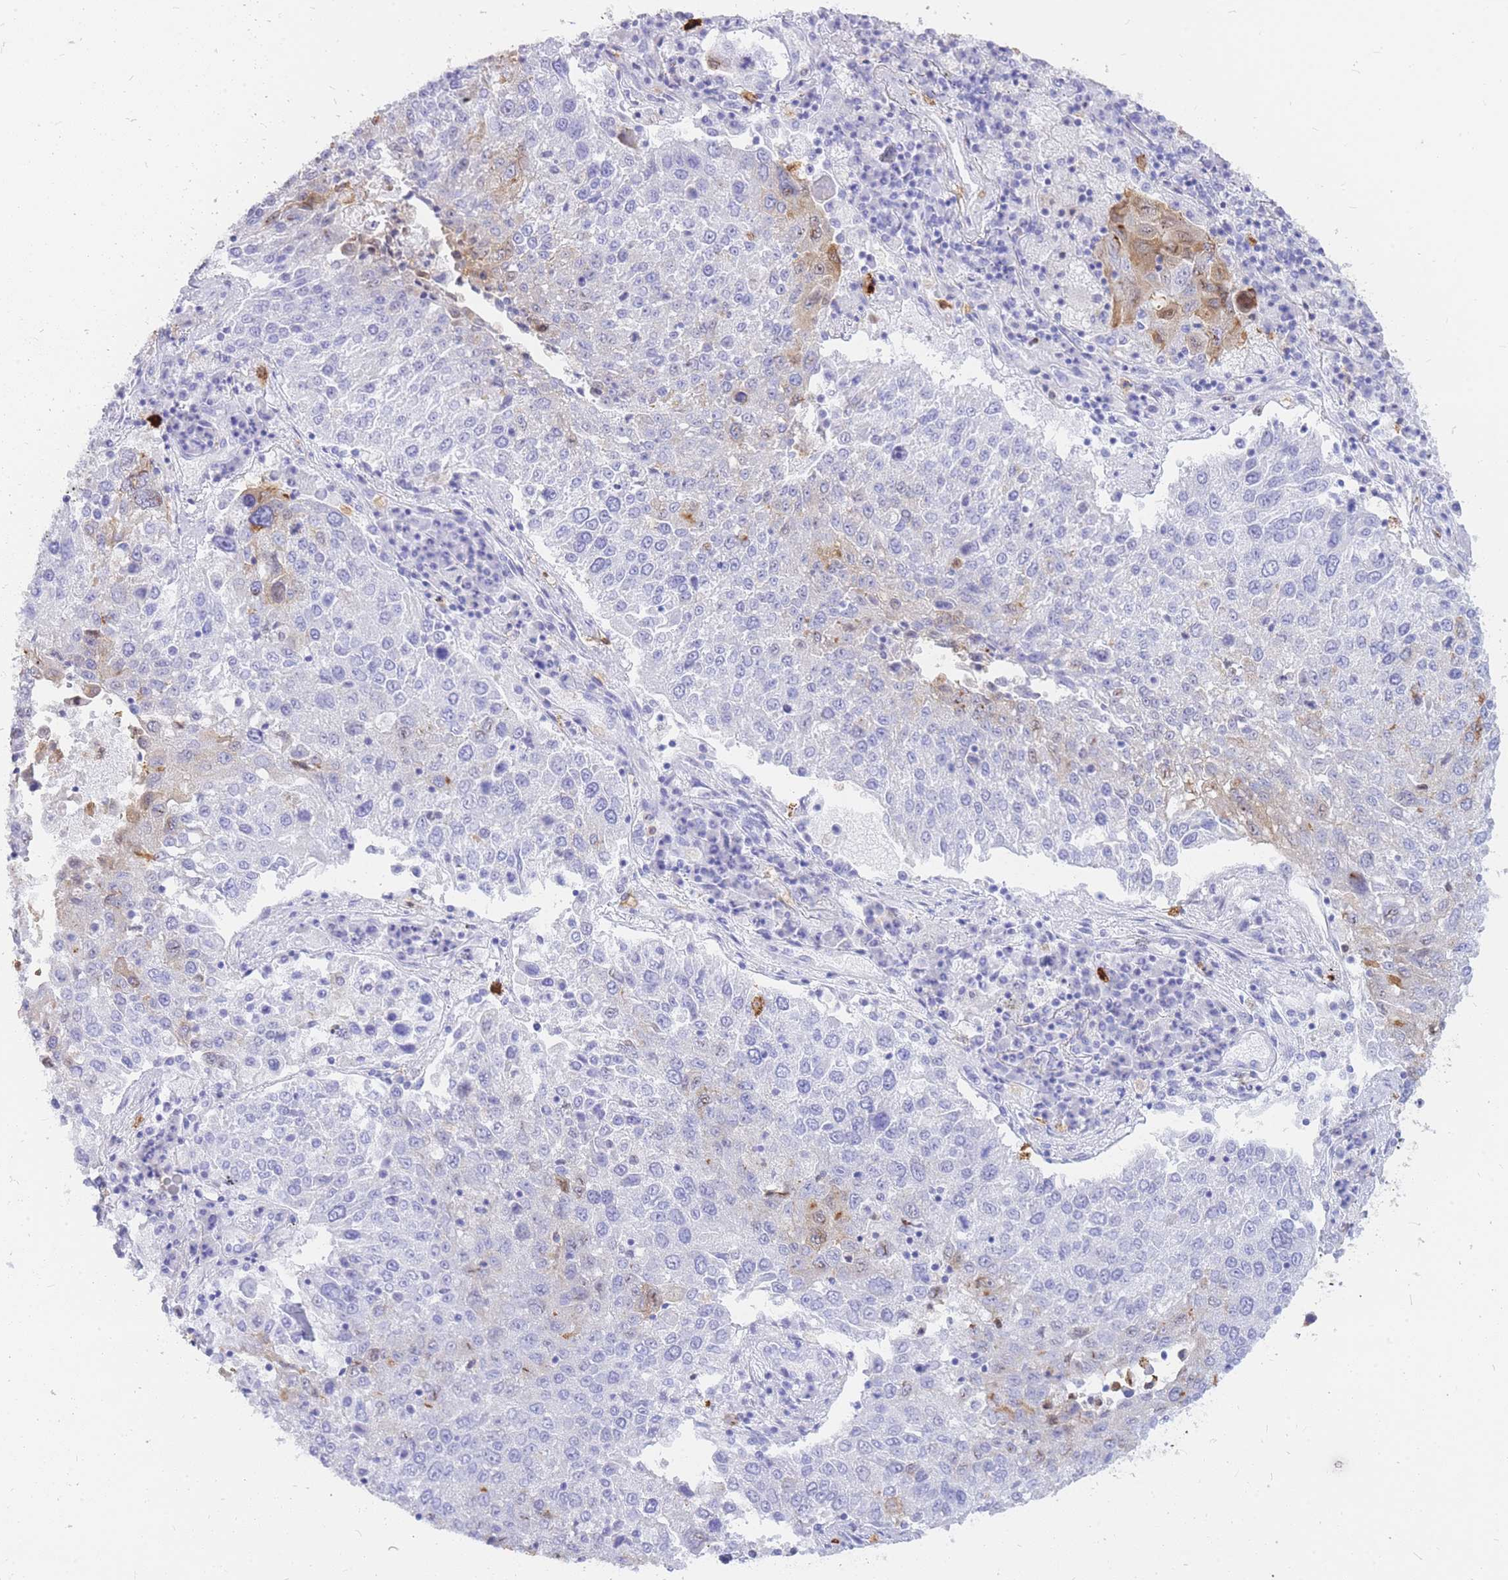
{"staining": {"intensity": "weak", "quantity": "<25%", "location": "cytoplasmic/membranous"}, "tissue": "lung cancer", "cell_type": "Tumor cells", "image_type": "cancer", "snomed": [{"axis": "morphology", "description": "Squamous cell carcinoma, NOS"}, {"axis": "topography", "description": "Lung"}], "caption": "The micrograph exhibits no staining of tumor cells in lung cancer (squamous cell carcinoma). (Immunohistochemistry, brightfield microscopy, high magnification).", "gene": "HERC1", "patient": {"sex": "male", "age": 65}}